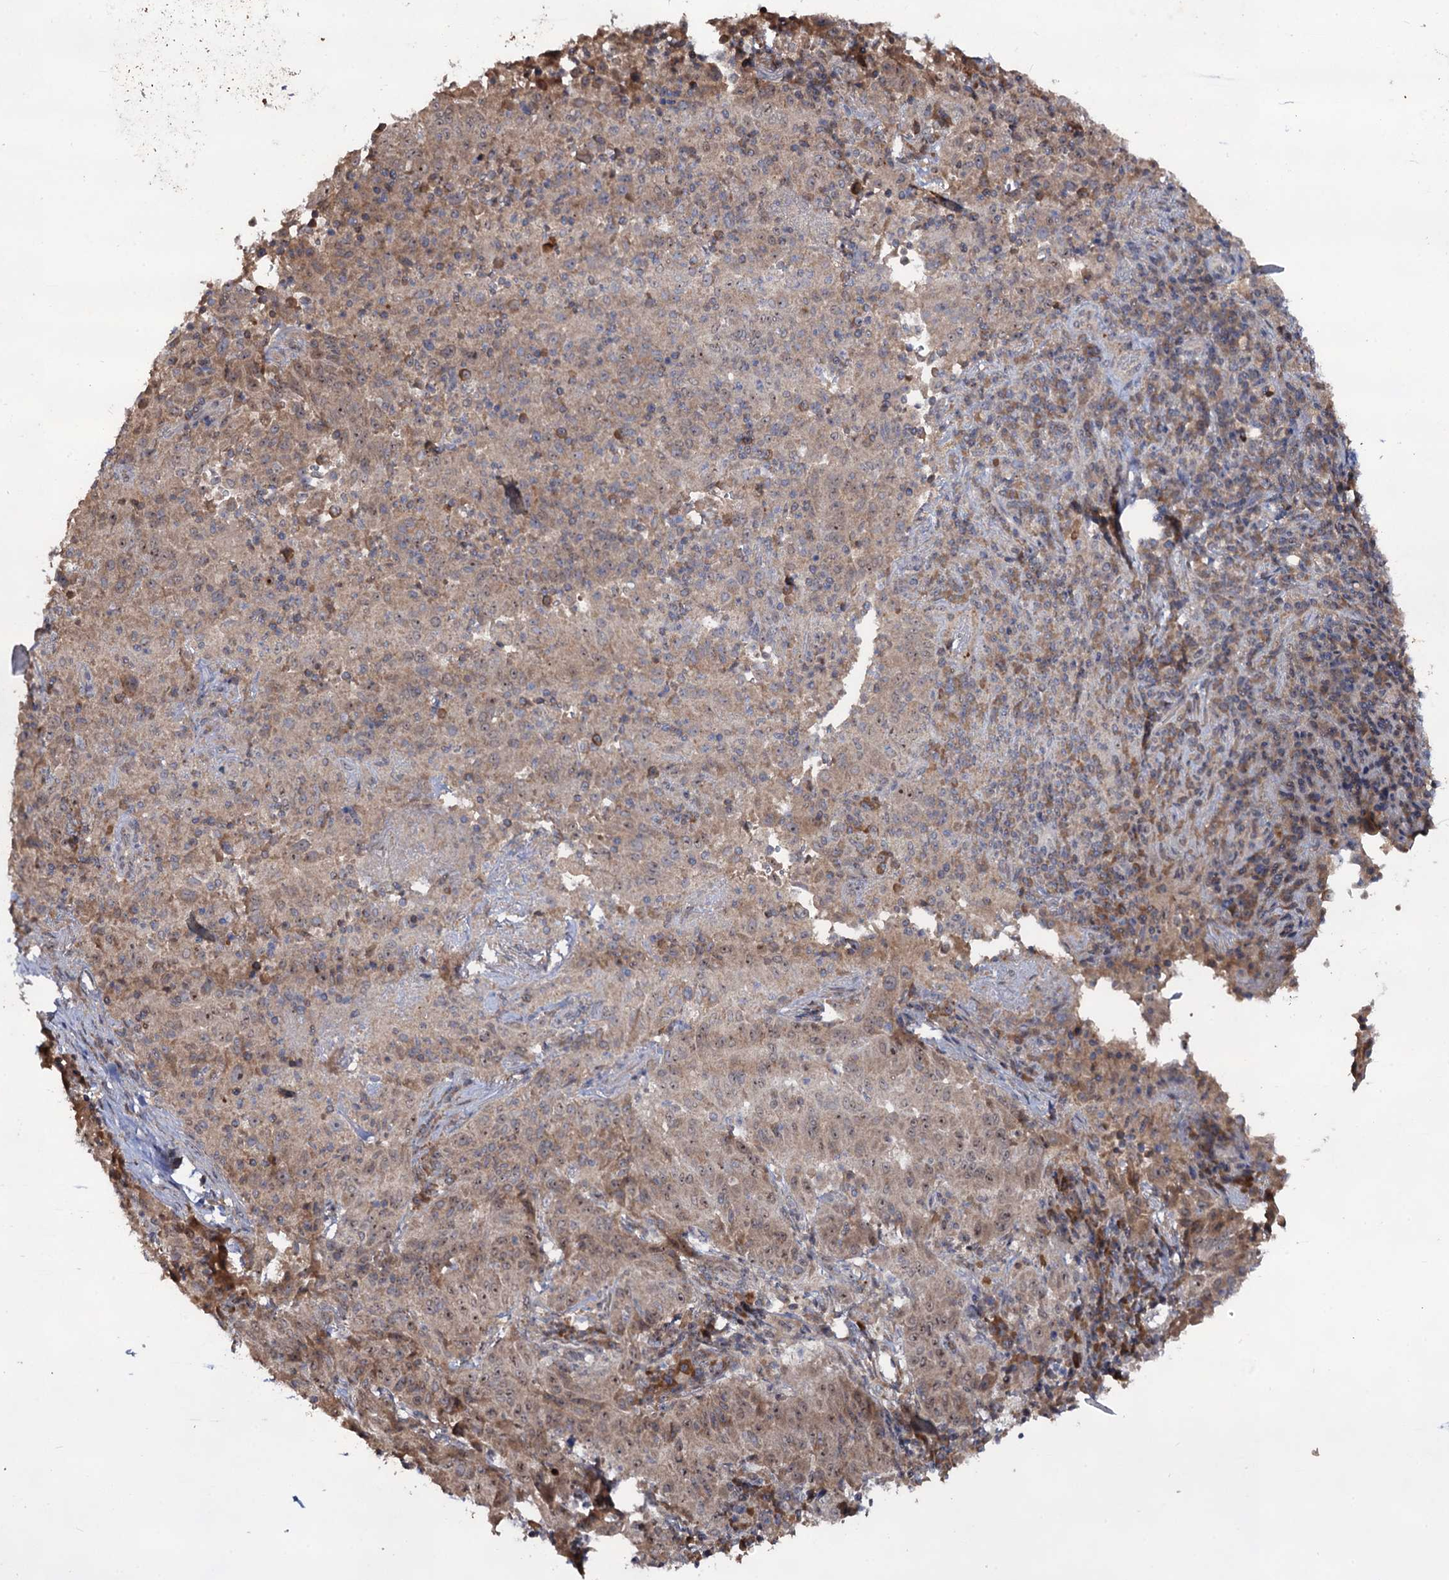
{"staining": {"intensity": "weak", "quantity": ">75%", "location": "cytoplasmic/membranous"}, "tissue": "pancreatic cancer", "cell_type": "Tumor cells", "image_type": "cancer", "snomed": [{"axis": "morphology", "description": "Adenocarcinoma, NOS"}, {"axis": "topography", "description": "Pancreas"}], "caption": "High-power microscopy captured an immunohistochemistry micrograph of pancreatic cancer, revealing weak cytoplasmic/membranous staining in approximately >75% of tumor cells.", "gene": "LRRC63", "patient": {"sex": "male", "age": 51}}